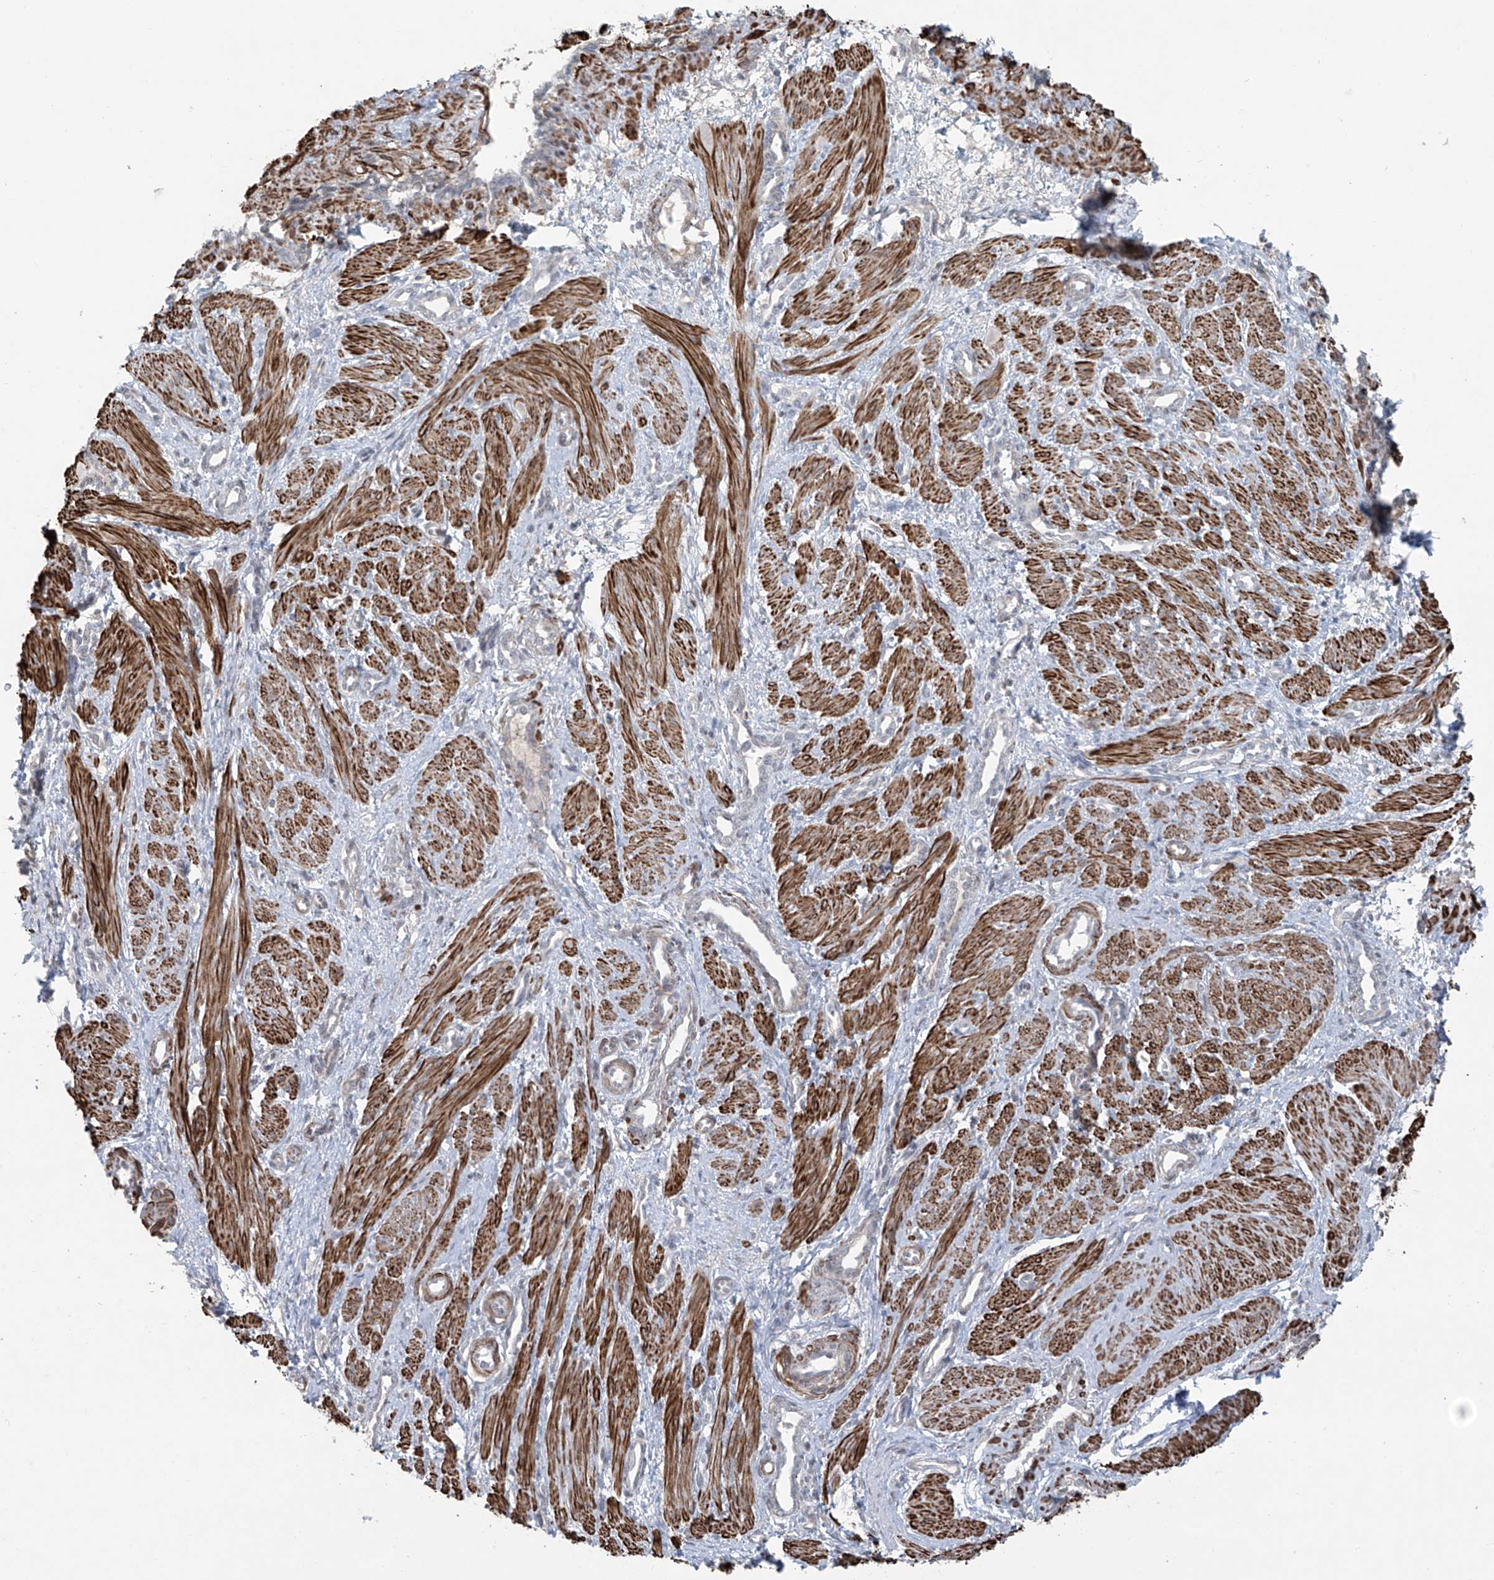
{"staining": {"intensity": "strong", "quantity": ">75%", "location": "cytoplasmic/membranous"}, "tissue": "smooth muscle", "cell_type": "Smooth muscle cells", "image_type": "normal", "snomed": [{"axis": "morphology", "description": "Normal tissue, NOS"}, {"axis": "topography", "description": "Endometrium"}], "caption": "A micrograph of smooth muscle stained for a protein exhibits strong cytoplasmic/membranous brown staining in smooth muscle cells. The staining was performed using DAB, with brown indicating positive protein expression. Nuclei are stained blue with hematoxylin.", "gene": "RASGEF1A", "patient": {"sex": "female", "age": 33}}